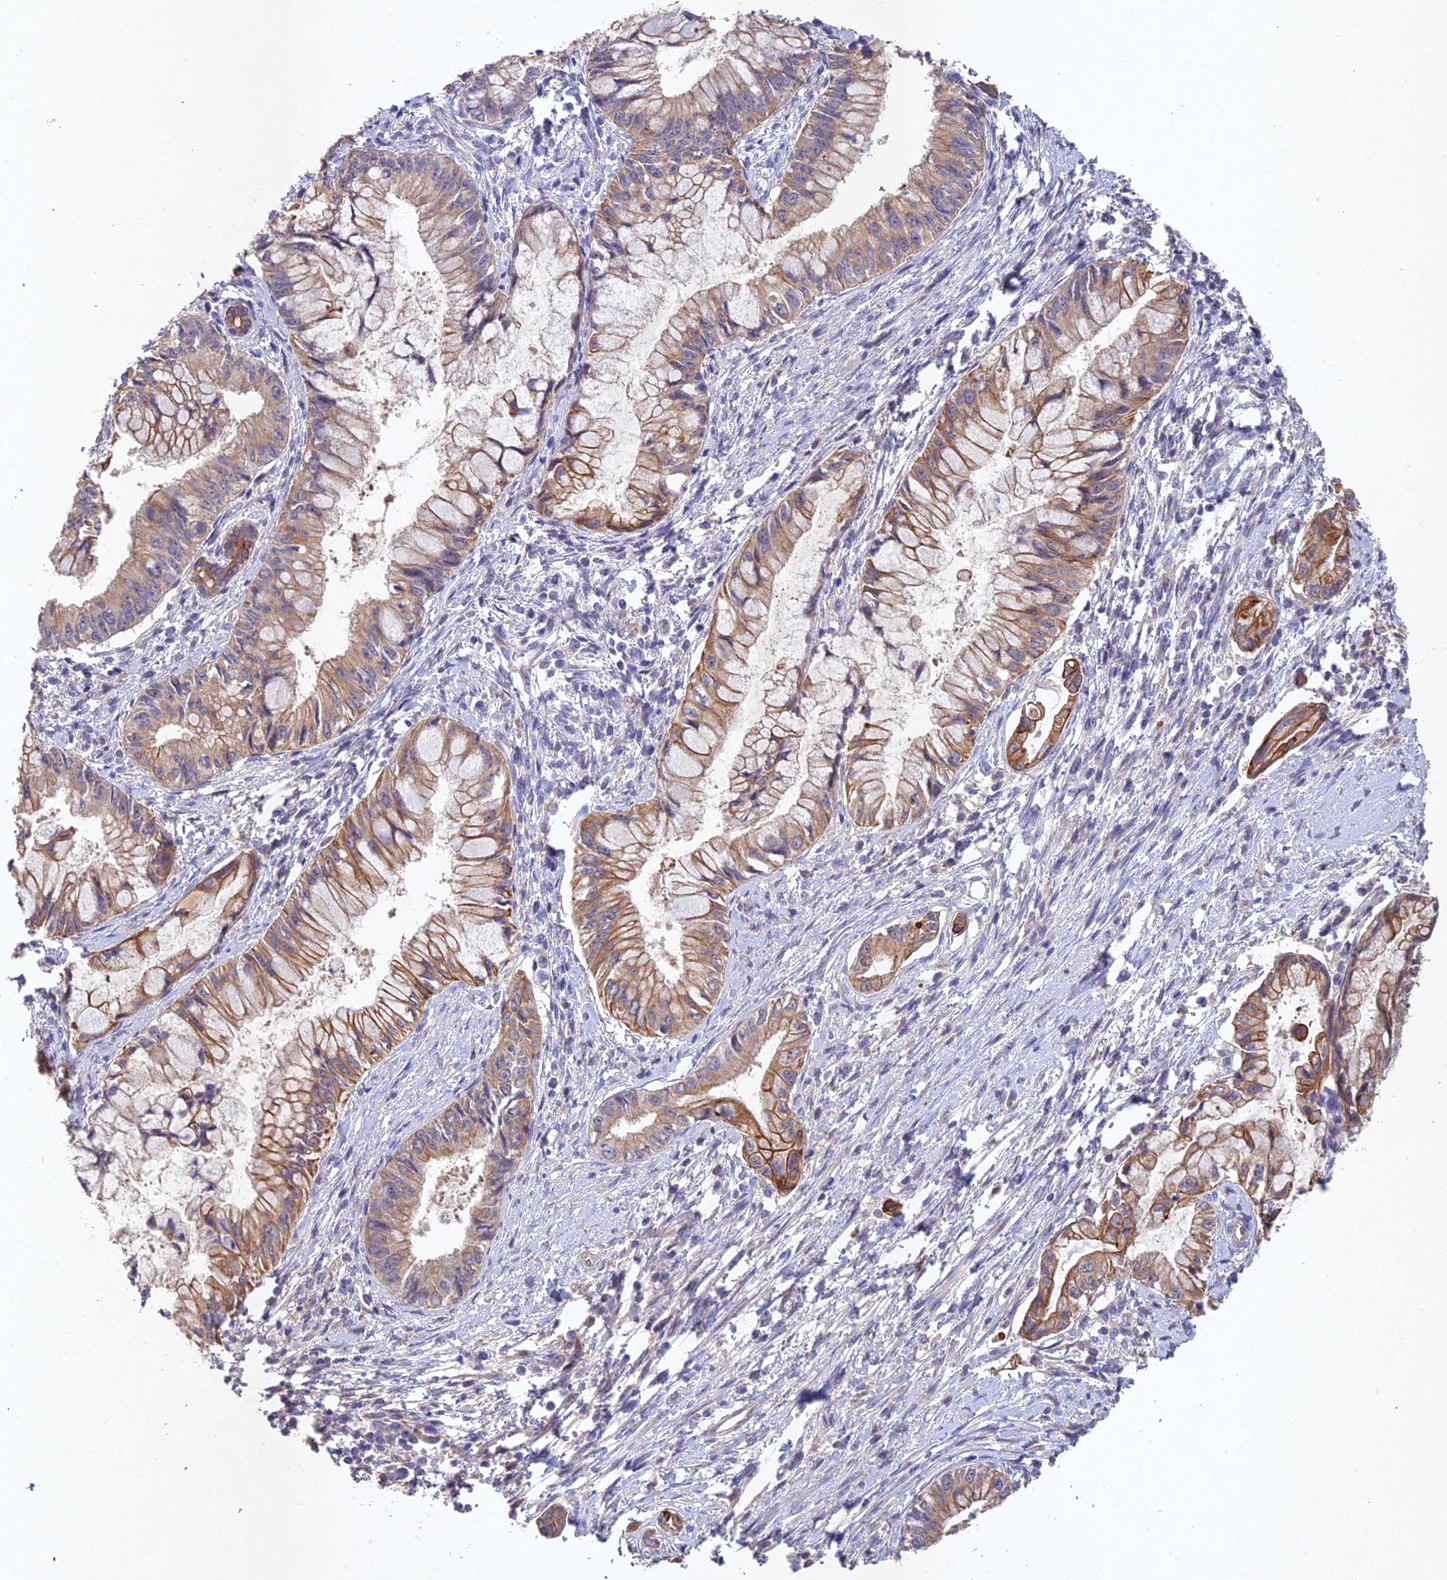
{"staining": {"intensity": "moderate", "quantity": ">75%", "location": "cytoplasmic/membranous"}, "tissue": "pancreatic cancer", "cell_type": "Tumor cells", "image_type": "cancer", "snomed": [{"axis": "morphology", "description": "Adenocarcinoma, NOS"}, {"axis": "topography", "description": "Pancreas"}], "caption": "Brown immunohistochemical staining in adenocarcinoma (pancreatic) shows moderate cytoplasmic/membranous expression in approximately >75% of tumor cells.", "gene": "NSMCE1", "patient": {"sex": "male", "age": 48}}